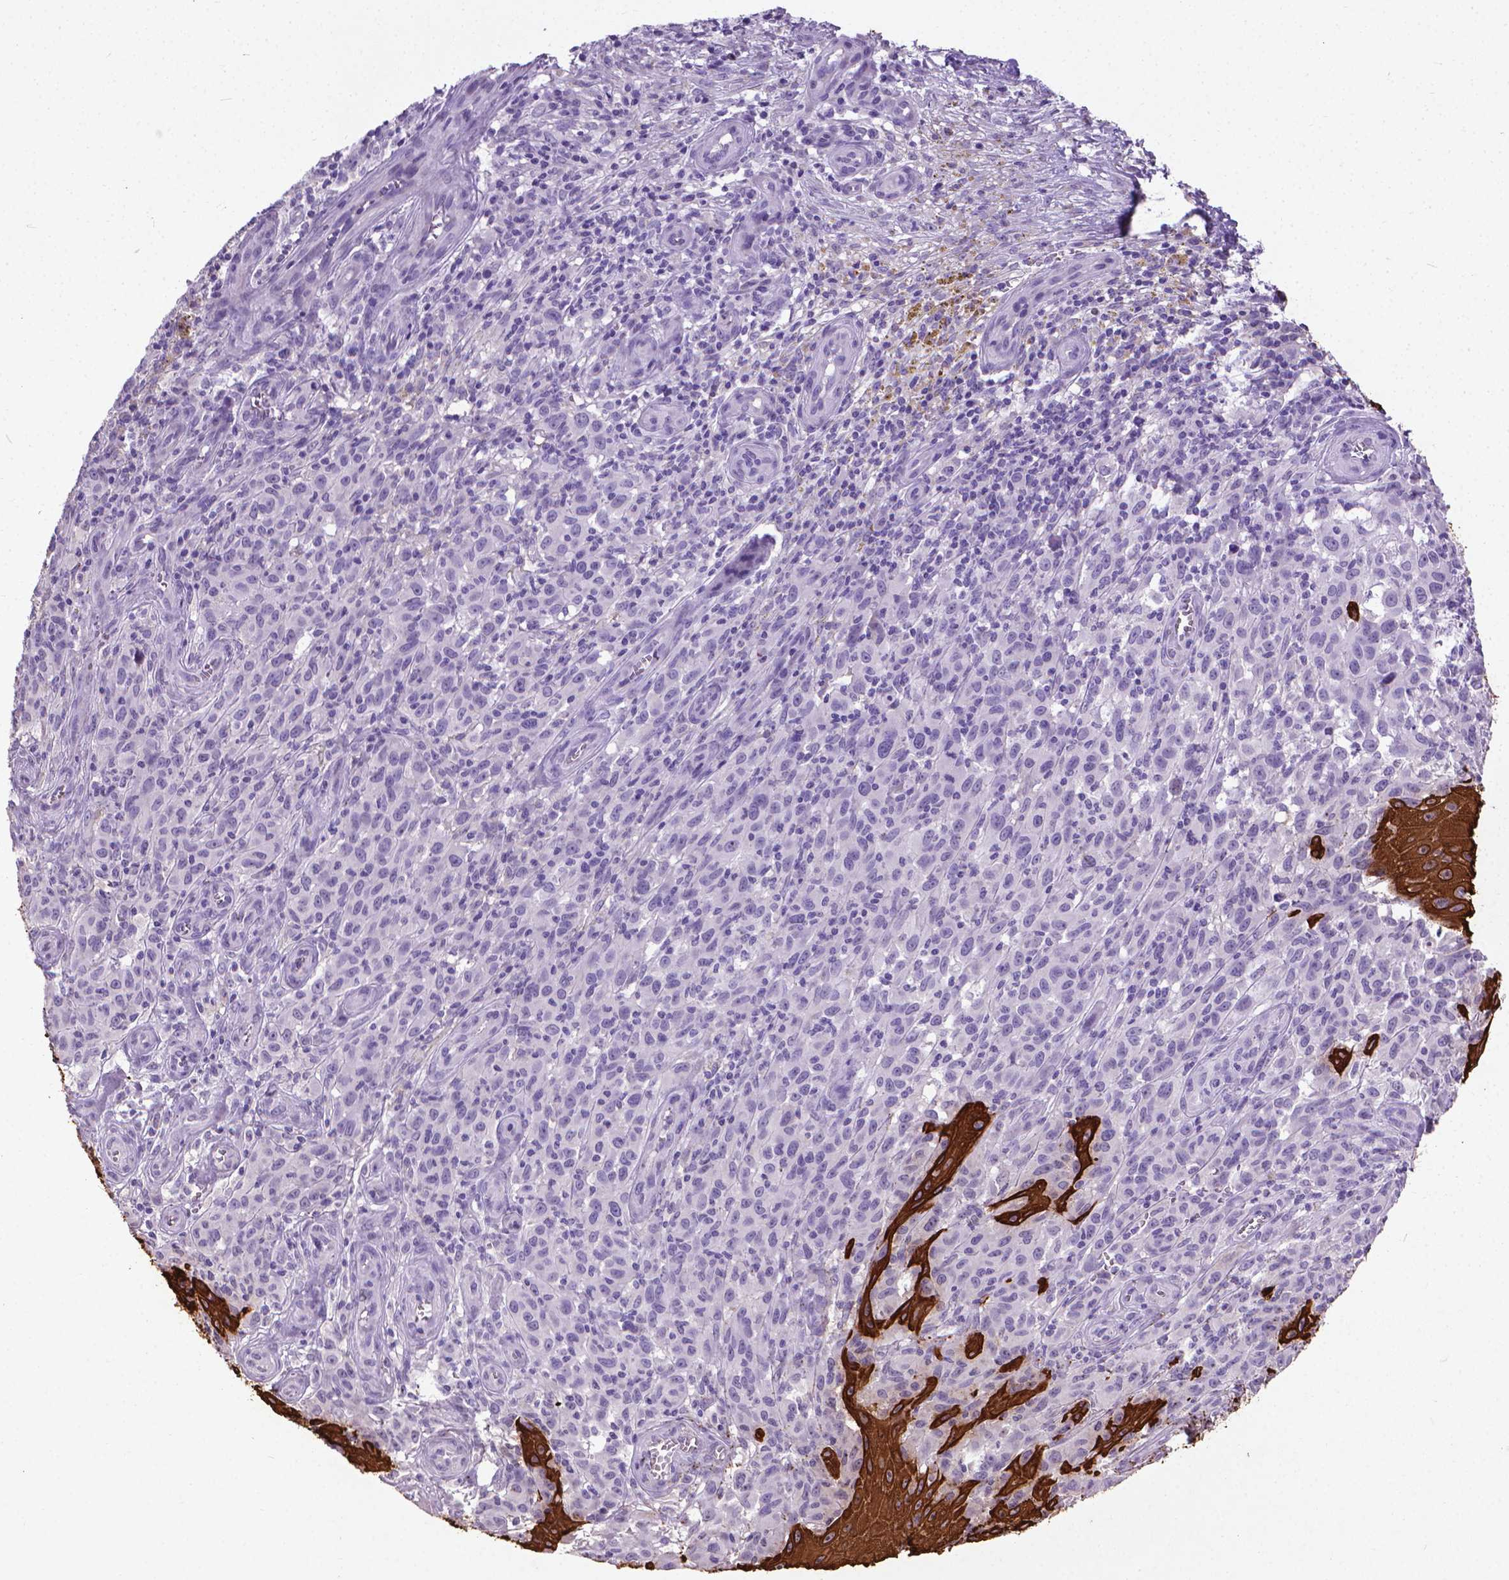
{"staining": {"intensity": "negative", "quantity": "none", "location": "none"}, "tissue": "melanoma", "cell_type": "Tumor cells", "image_type": "cancer", "snomed": [{"axis": "morphology", "description": "Malignant melanoma, NOS"}, {"axis": "topography", "description": "Skin"}], "caption": "Malignant melanoma stained for a protein using immunohistochemistry displays no expression tumor cells.", "gene": "KRT5", "patient": {"sex": "female", "age": 53}}